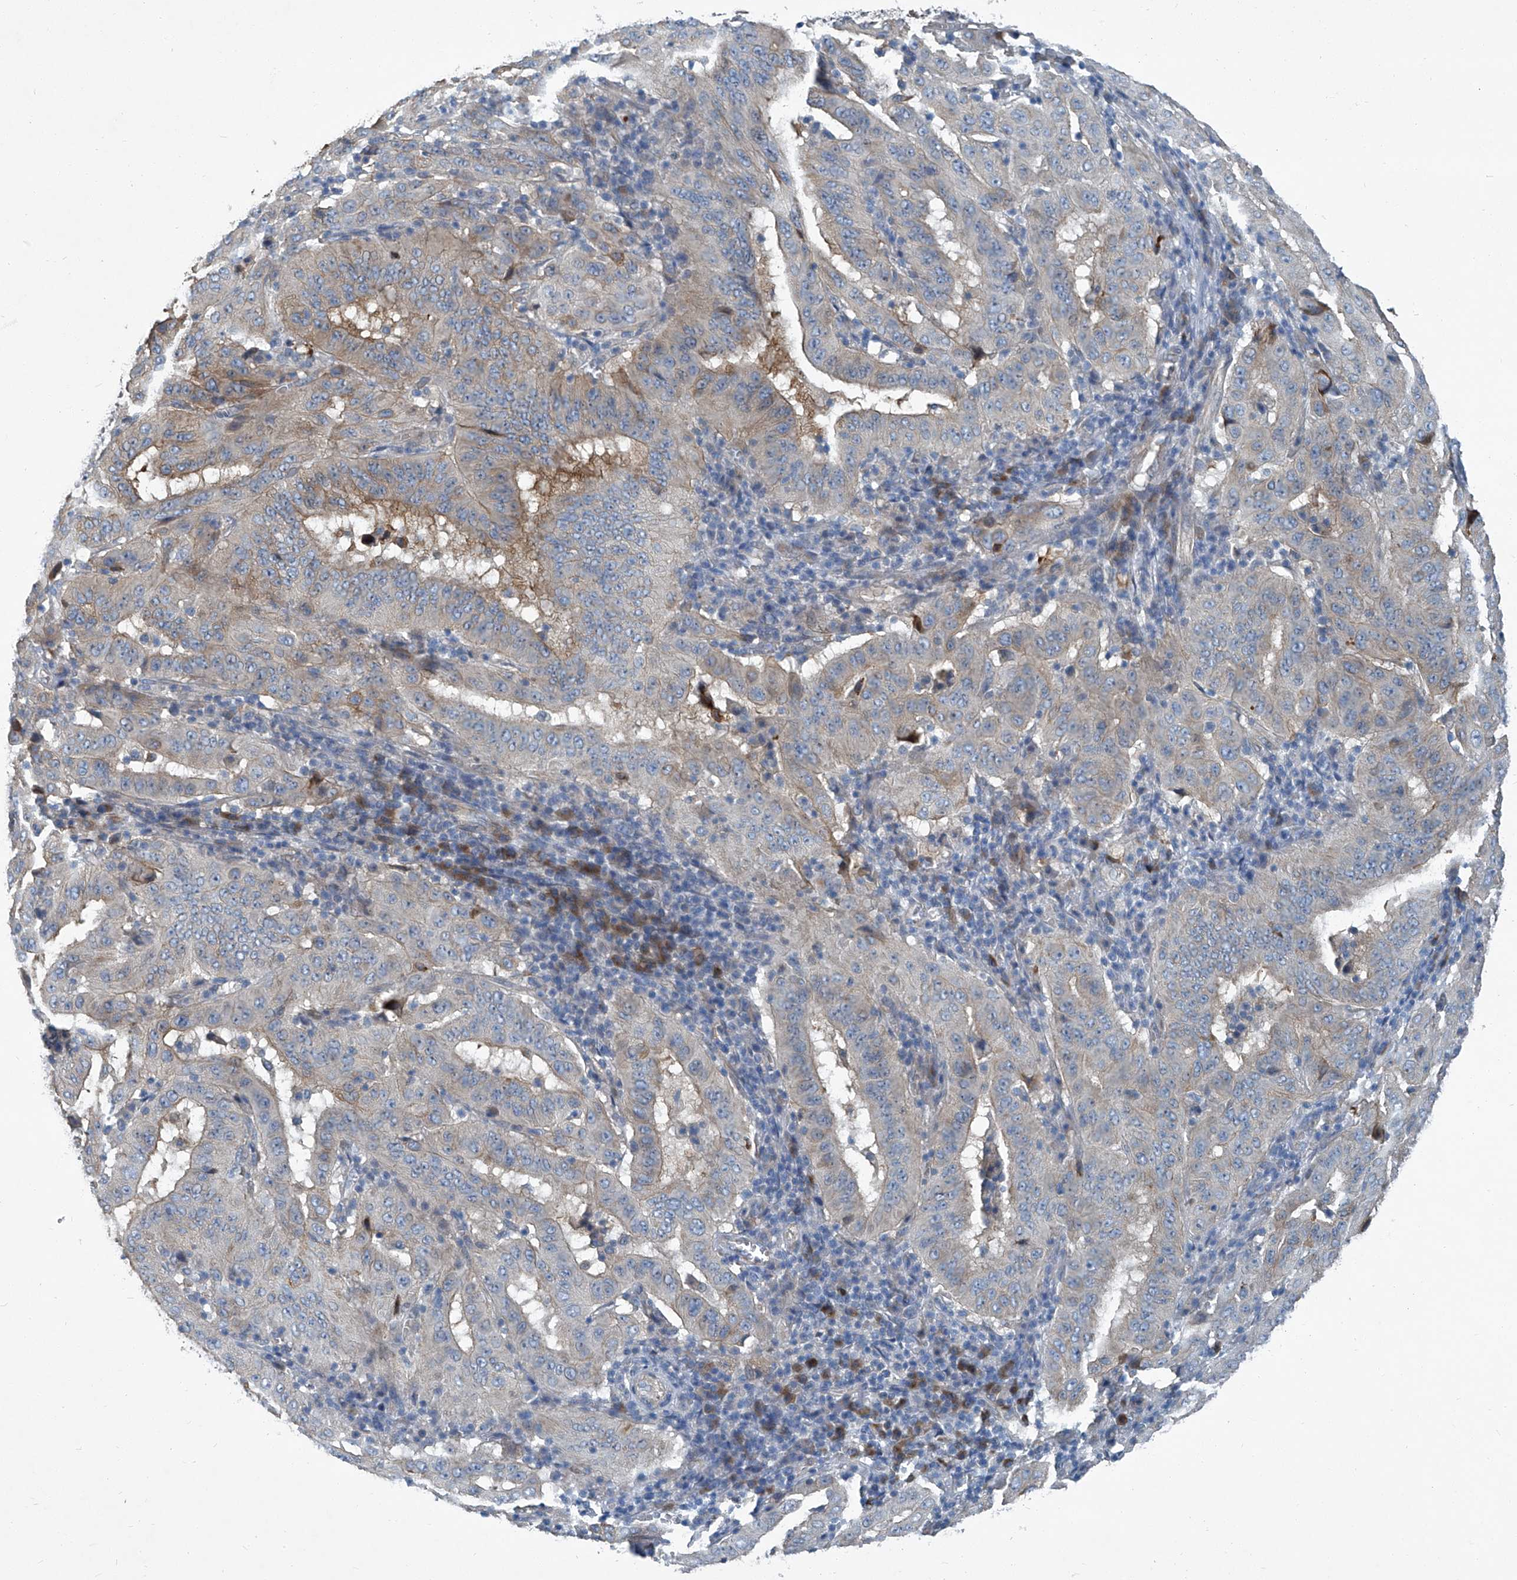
{"staining": {"intensity": "moderate", "quantity": "<25%", "location": "cytoplasmic/membranous"}, "tissue": "pancreatic cancer", "cell_type": "Tumor cells", "image_type": "cancer", "snomed": [{"axis": "morphology", "description": "Adenocarcinoma, NOS"}, {"axis": "topography", "description": "Pancreas"}], "caption": "Pancreatic adenocarcinoma stained with immunohistochemistry displays moderate cytoplasmic/membranous expression in about <25% of tumor cells. Immunohistochemistry (ihc) stains the protein of interest in brown and the nuclei are stained blue.", "gene": "SLC26A11", "patient": {"sex": "male", "age": 63}}